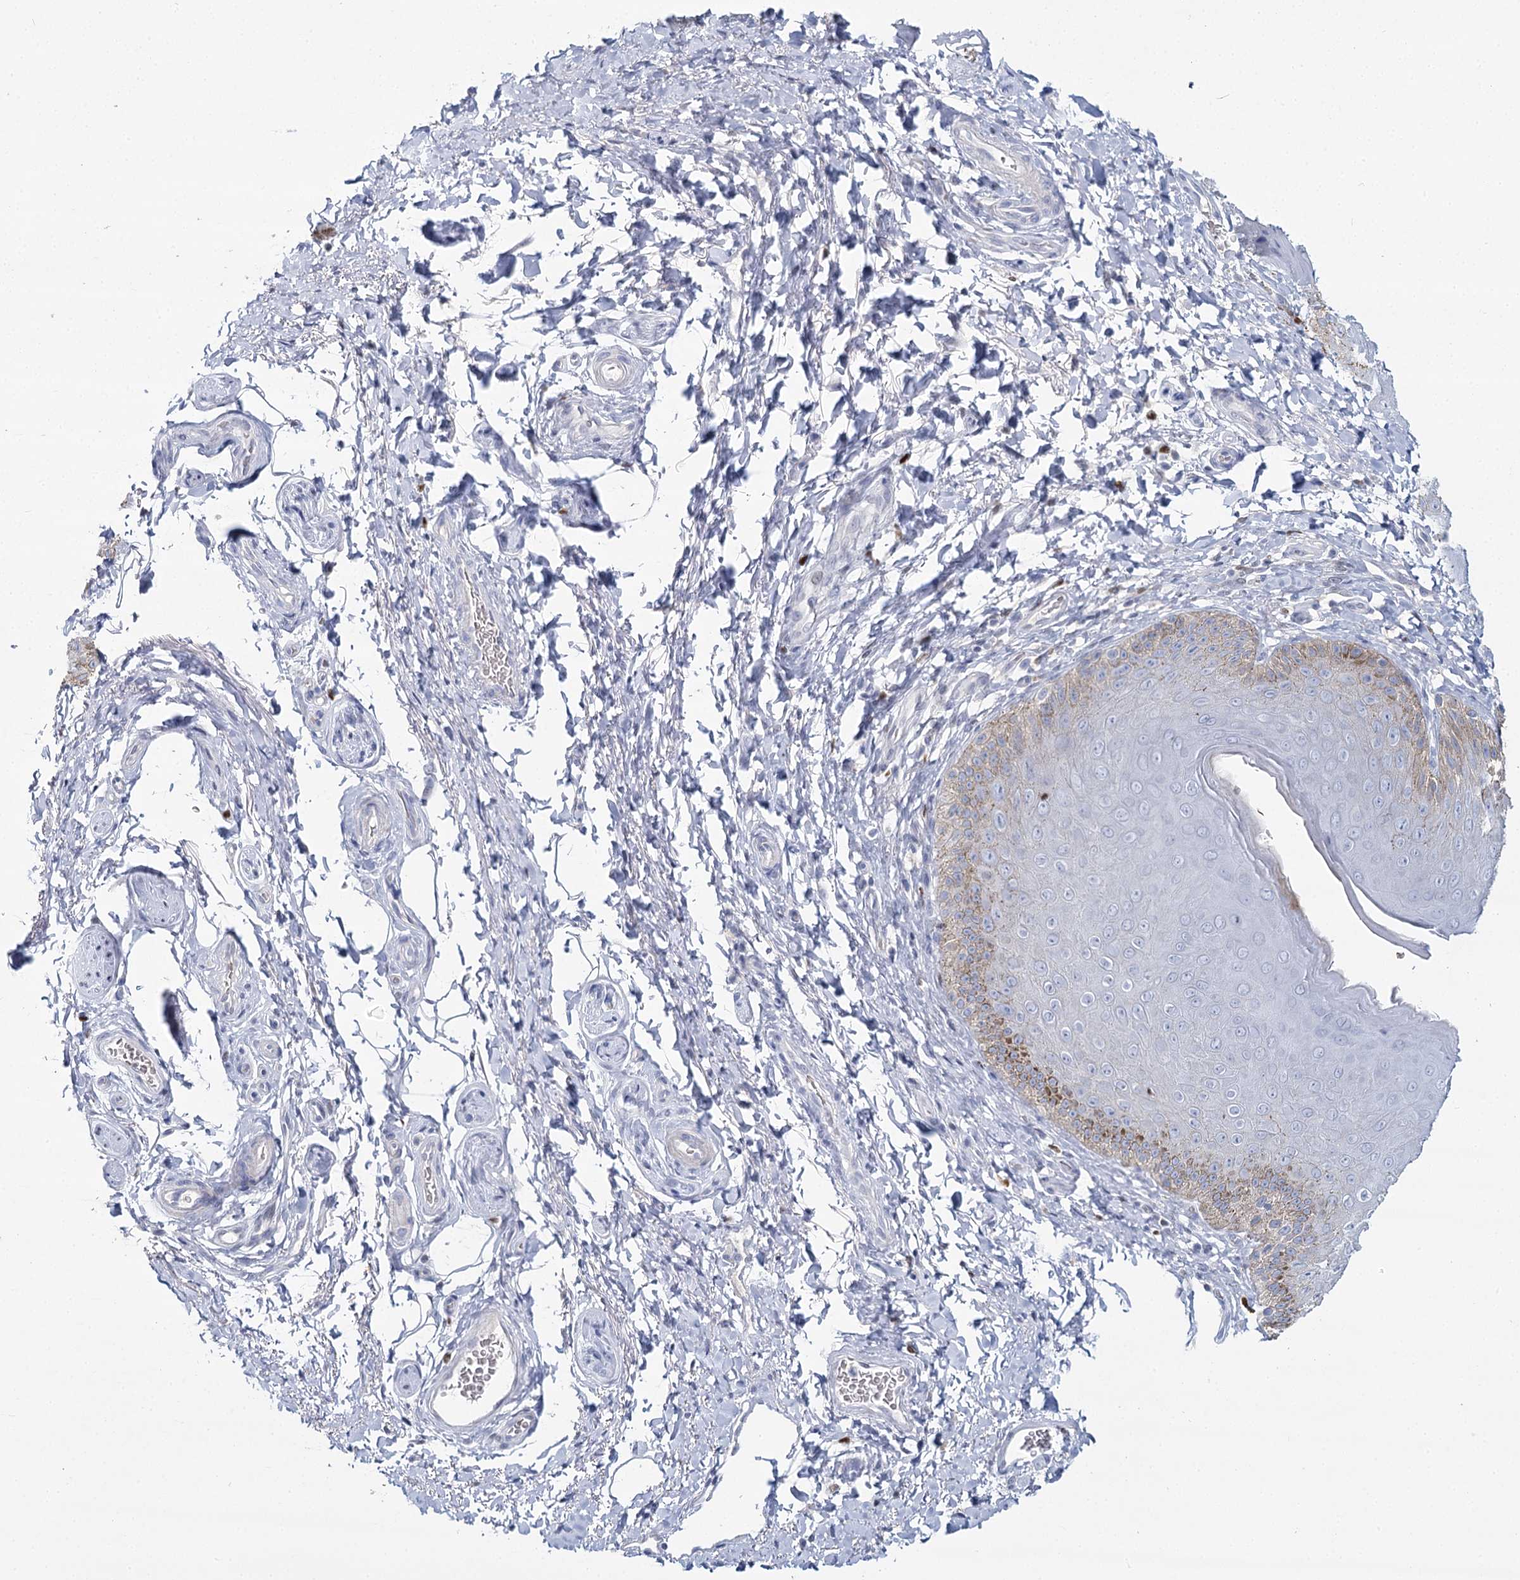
{"staining": {"intensity": "weak", "quantity": "25%-75%", "location": "cytoplasmic/membranous"}, "tissue": "skin", "cell_type": "Epidermal cells", "image_type": "normal", "snomed": [{"axis": "morphology", "description": "Normal tissue, NOS"}, {"axis": "topography", "description": "Anal"}], "caption": "Immunohistochemistry staining of unremarkable skin, which reveals low levels of weak cytoplasmic/membranous positivity in about 25%-75% of epidermal cells indicating weak cytoplasmic/membranous protein staining. The staining was performed using DAB (3,3'-diaminobenzidine) (brown) for protein detection and nuclei were counterstained in hematoxylin (blue).", "gene": "IGSF3", "patient": {"sex": "male", "age": 44}}